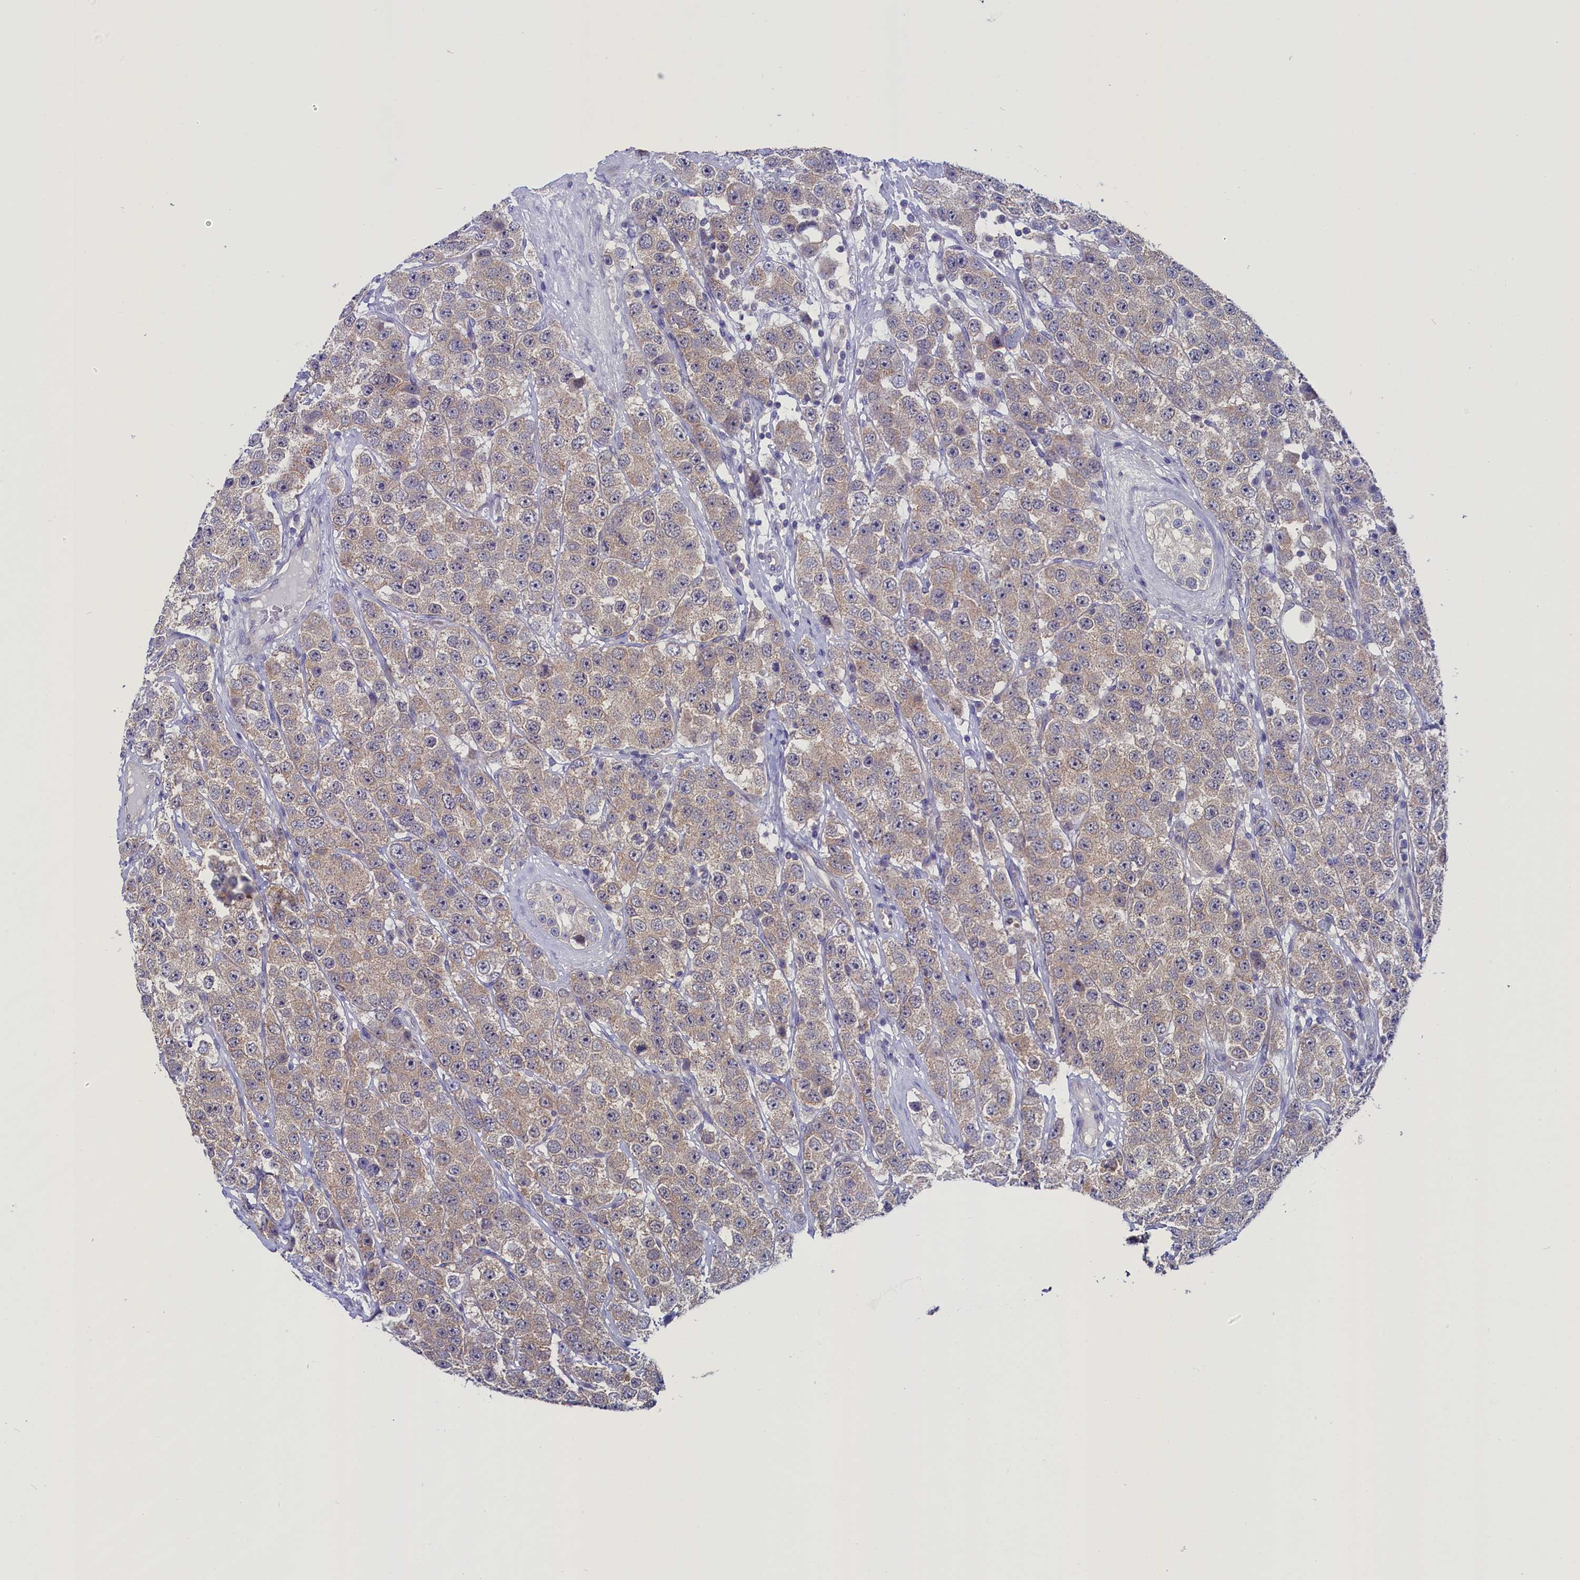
{"staining": {"intensity": "weak", "quantity": ">75%", "location": "cytoplasmic/membranous"}, "tissue": "testis cancer", "cell_type": "Tumor cells", "image_type": "cancer", "snomed": [{"axis": "morphology", "description": "Seminoma, NOS"}, {"axis": "topography", "description": "Testis"}], "caption": "Immunohistochemical staining of testis seminoma reveals low levels of weak cytoplasmic/membranous expression in about >75% of tumor cells.", "gene": "CIAPIN1", "patient": {"sex": "male", "age": 28}}